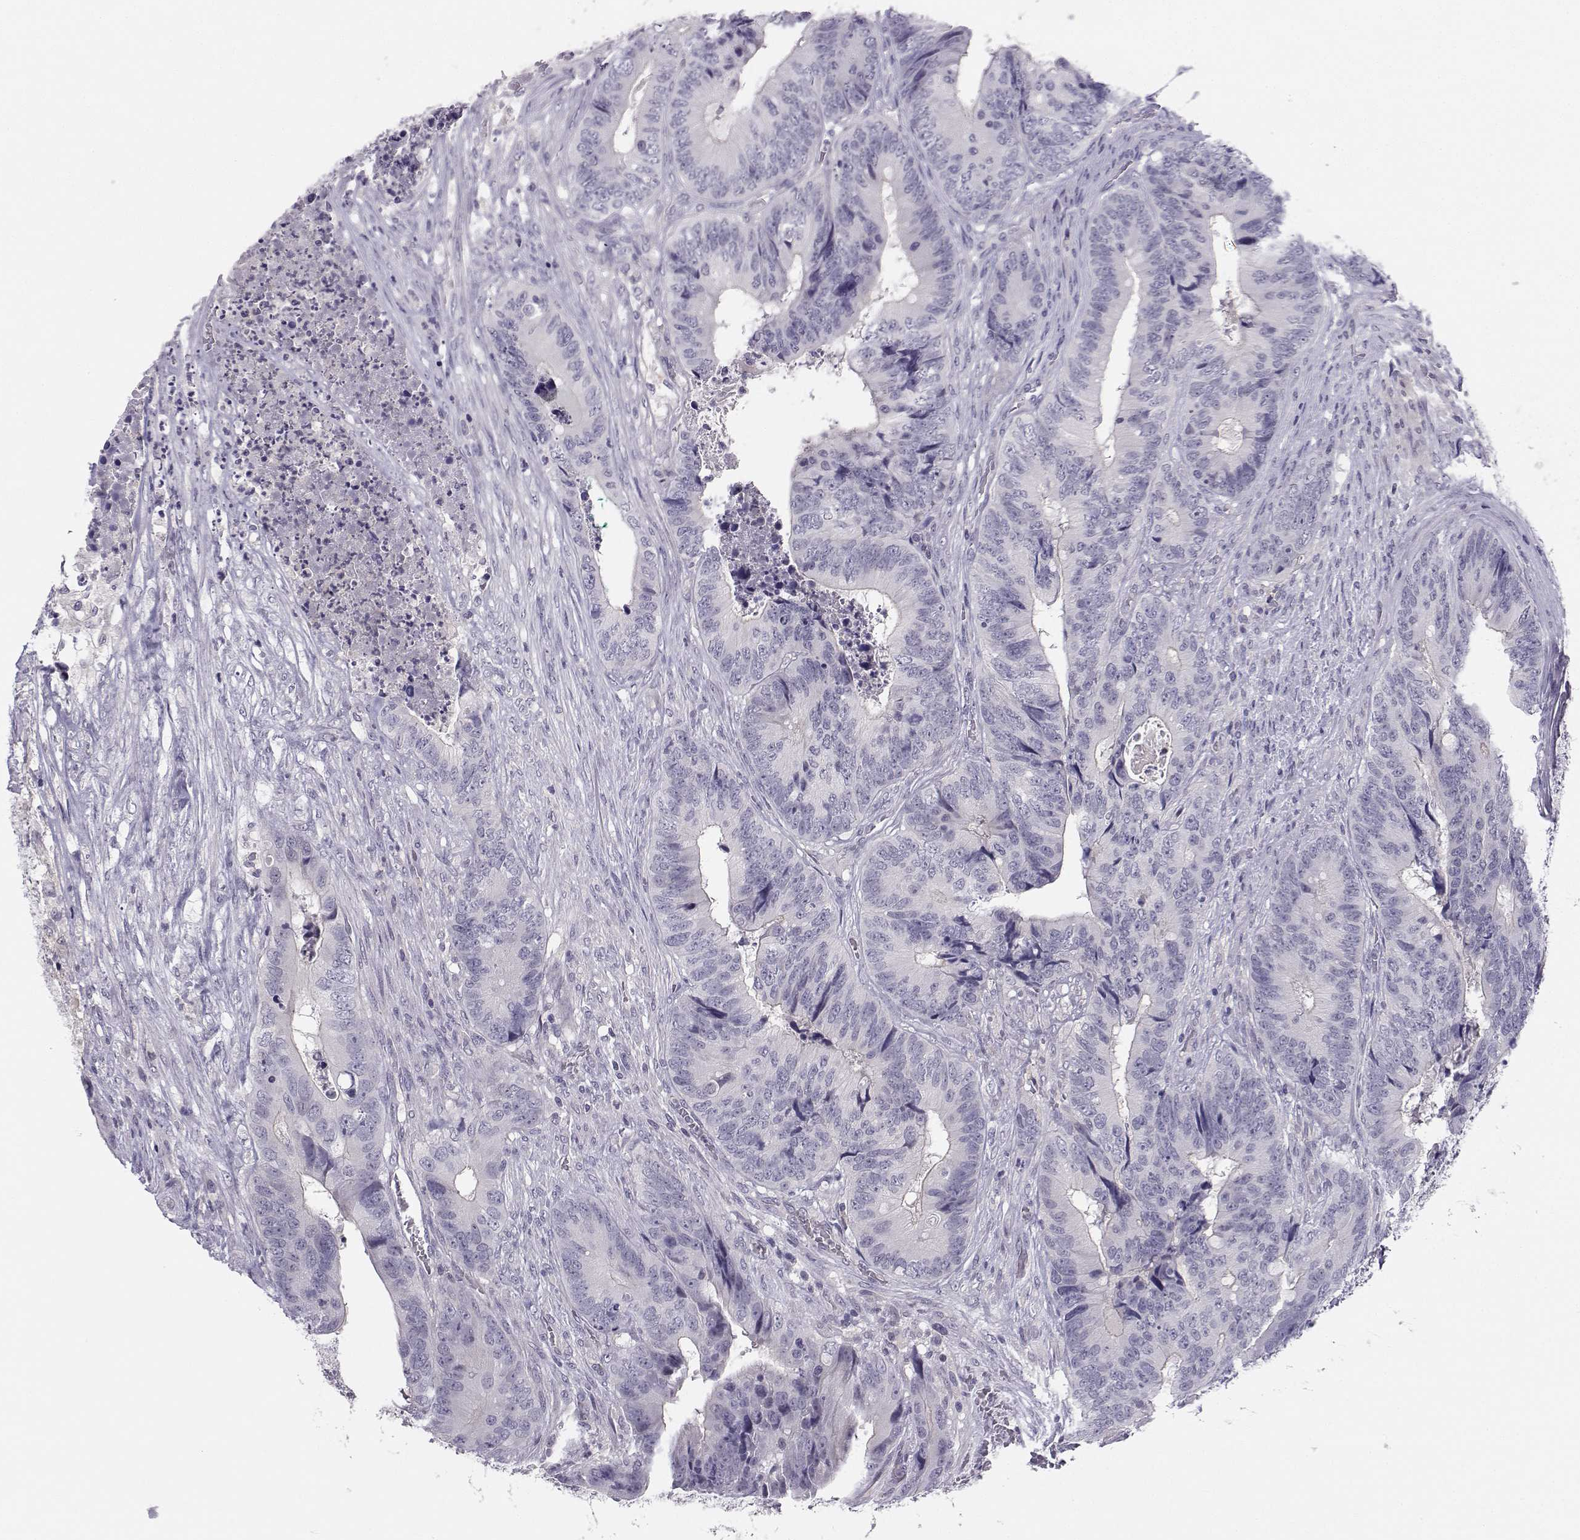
{"staining": {"intensity": "negative", "quantity": "none", "location": "none"}, "tissue": "colorectal cancer", "cell_type": "Tumor cells", "image_type": "cancer", "snomed": [{"axis": "morphology", "description": "Adenocarcinoma, NOS"}, {"axis": "topography", "description": "Colon"}], "caption": "IHC micrograph of human colorectal adenocarcinoma stained for a protein (brown), which exhibits no positivity in tumor cells.", "gene": "MROH7", "patient": {"sex": "male", "age": 84}}